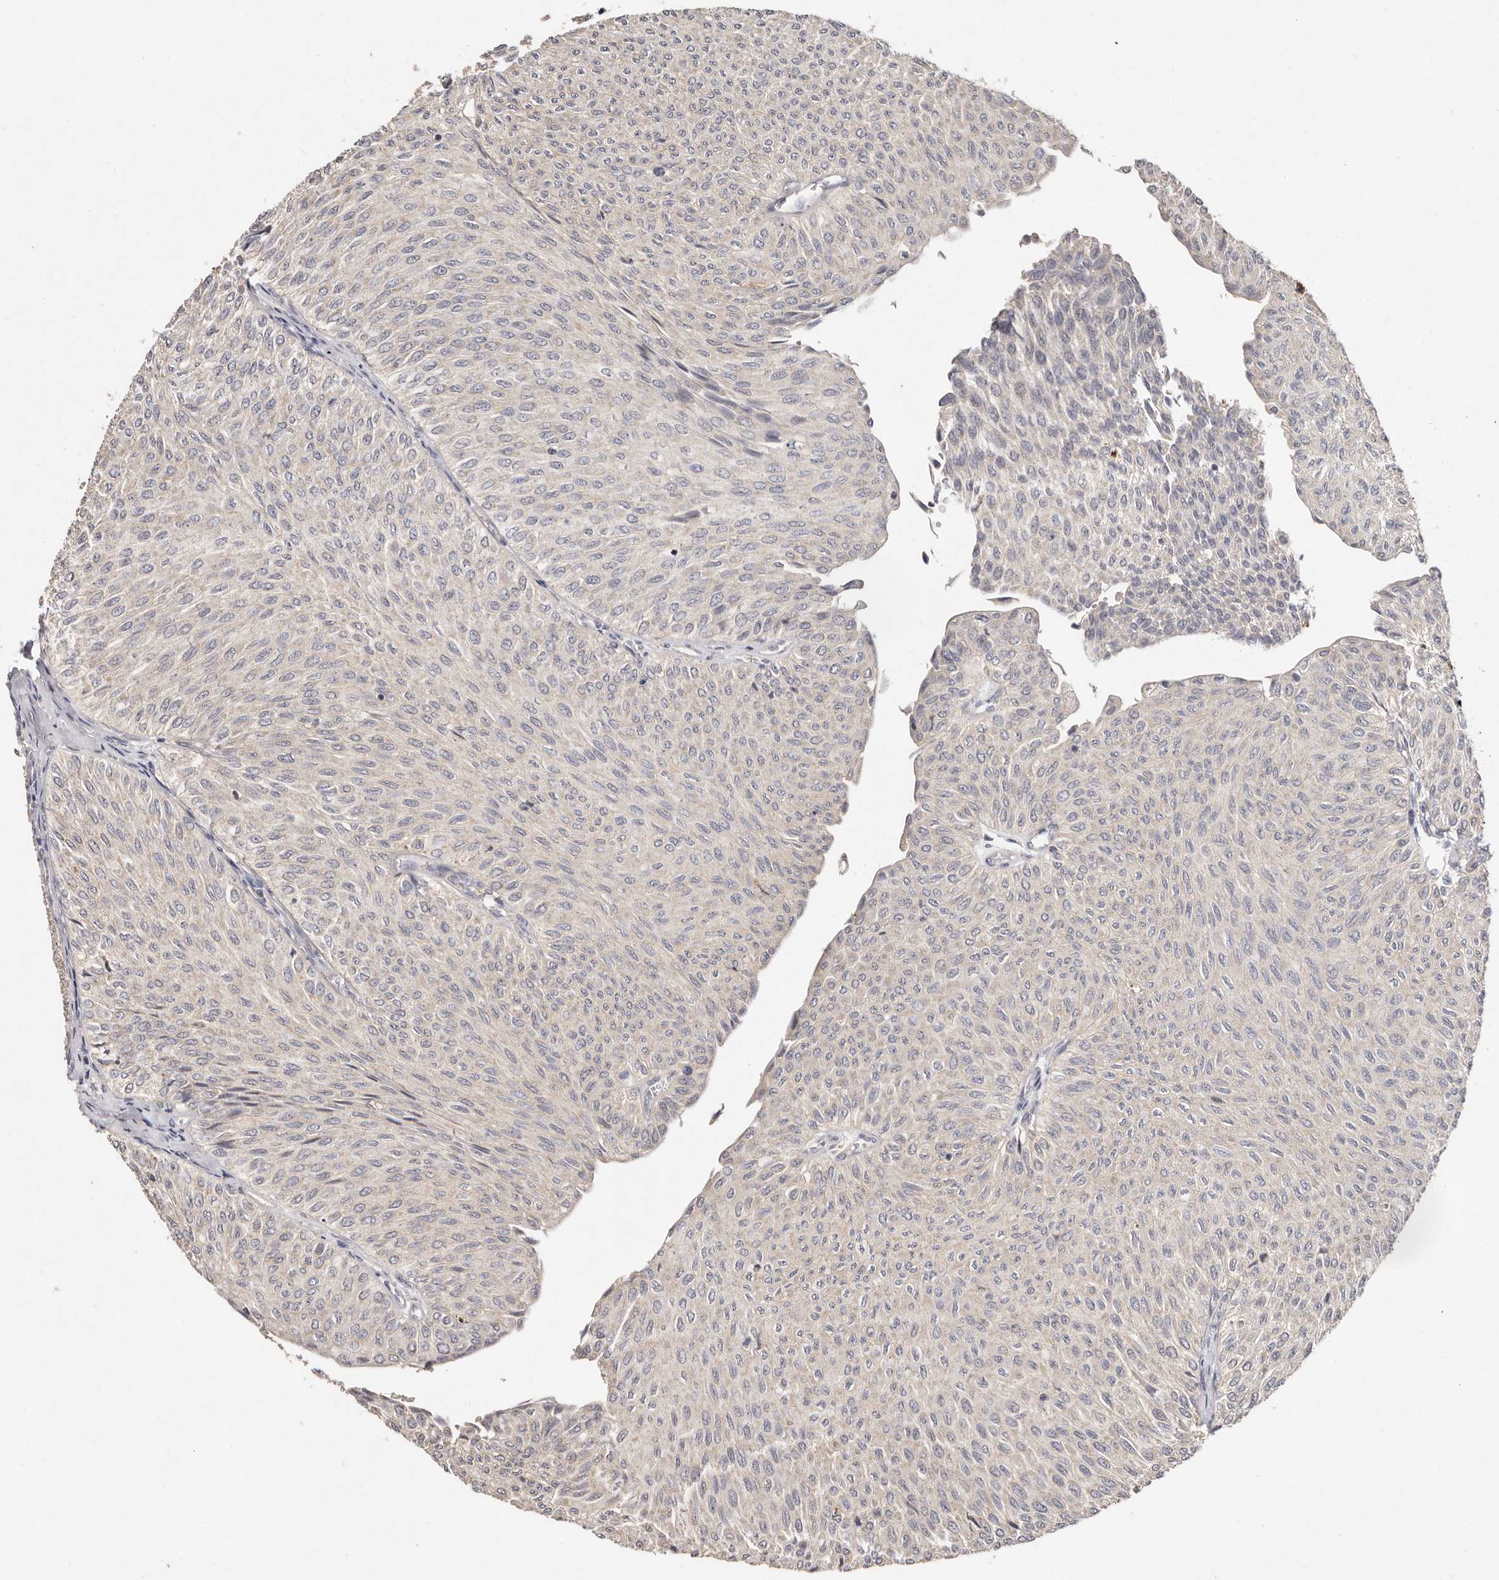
{"staining": {"intensity": "negative", "quantity": "none", "location": "none"}, "tissue": "urothelial cancer", "cell_type": "Tumor cells", "image_type": "cancer", "snomed": [{"axis": "morphology", "description": "Urothelial carcinoma, Low grade"}, {"axis": "topography", "description": "Urinary bladder"}], "caption": "The histopathology image exhibits no significant positivity in tumor cells of urothelial cancer.", "gene": "THBS3", "patient": {"sex": "male", "age": 78}}